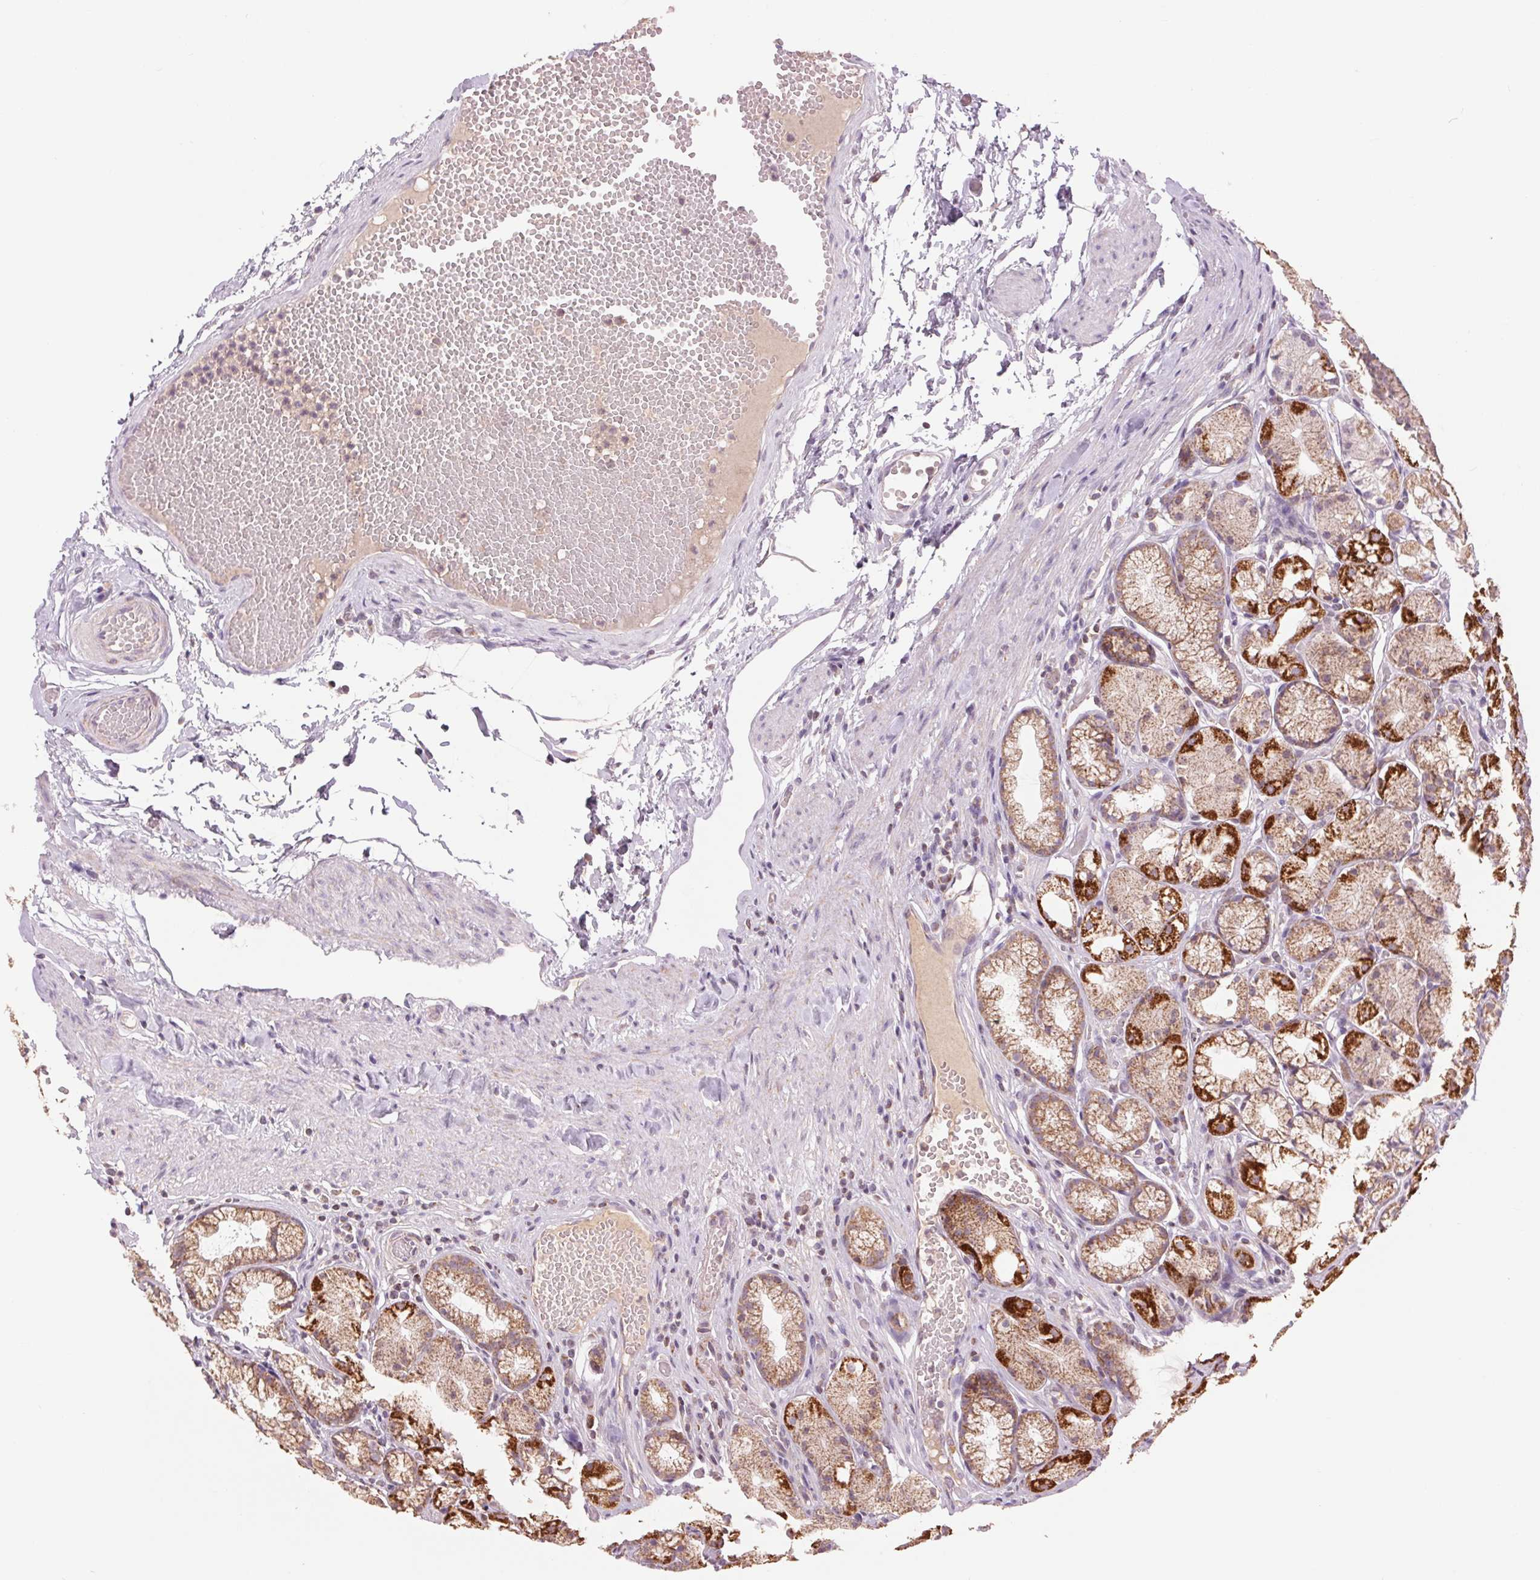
{"staining": {"intensity": "strong", "quantity": "25%-75%", "location": "cytoplasmic/membranous"}, "tissue": "stomach", "cell_type": "Glandular cells", "image_type": "normal", "snomed": [{"axis": "morphology", "description": "Normal tissue, NOS"}, {"axis": "topography", "description": "Stomach"}], "caption": "Protein expression analysis of benign stomach reveals strong cytoplasmic/membranous expression in approximately 25%-75% of glandular cells. (IHC, brightfield microscopy, high magnification).", "gene": "COX6A1", "patient": {"sex": "male", "age": 70}}